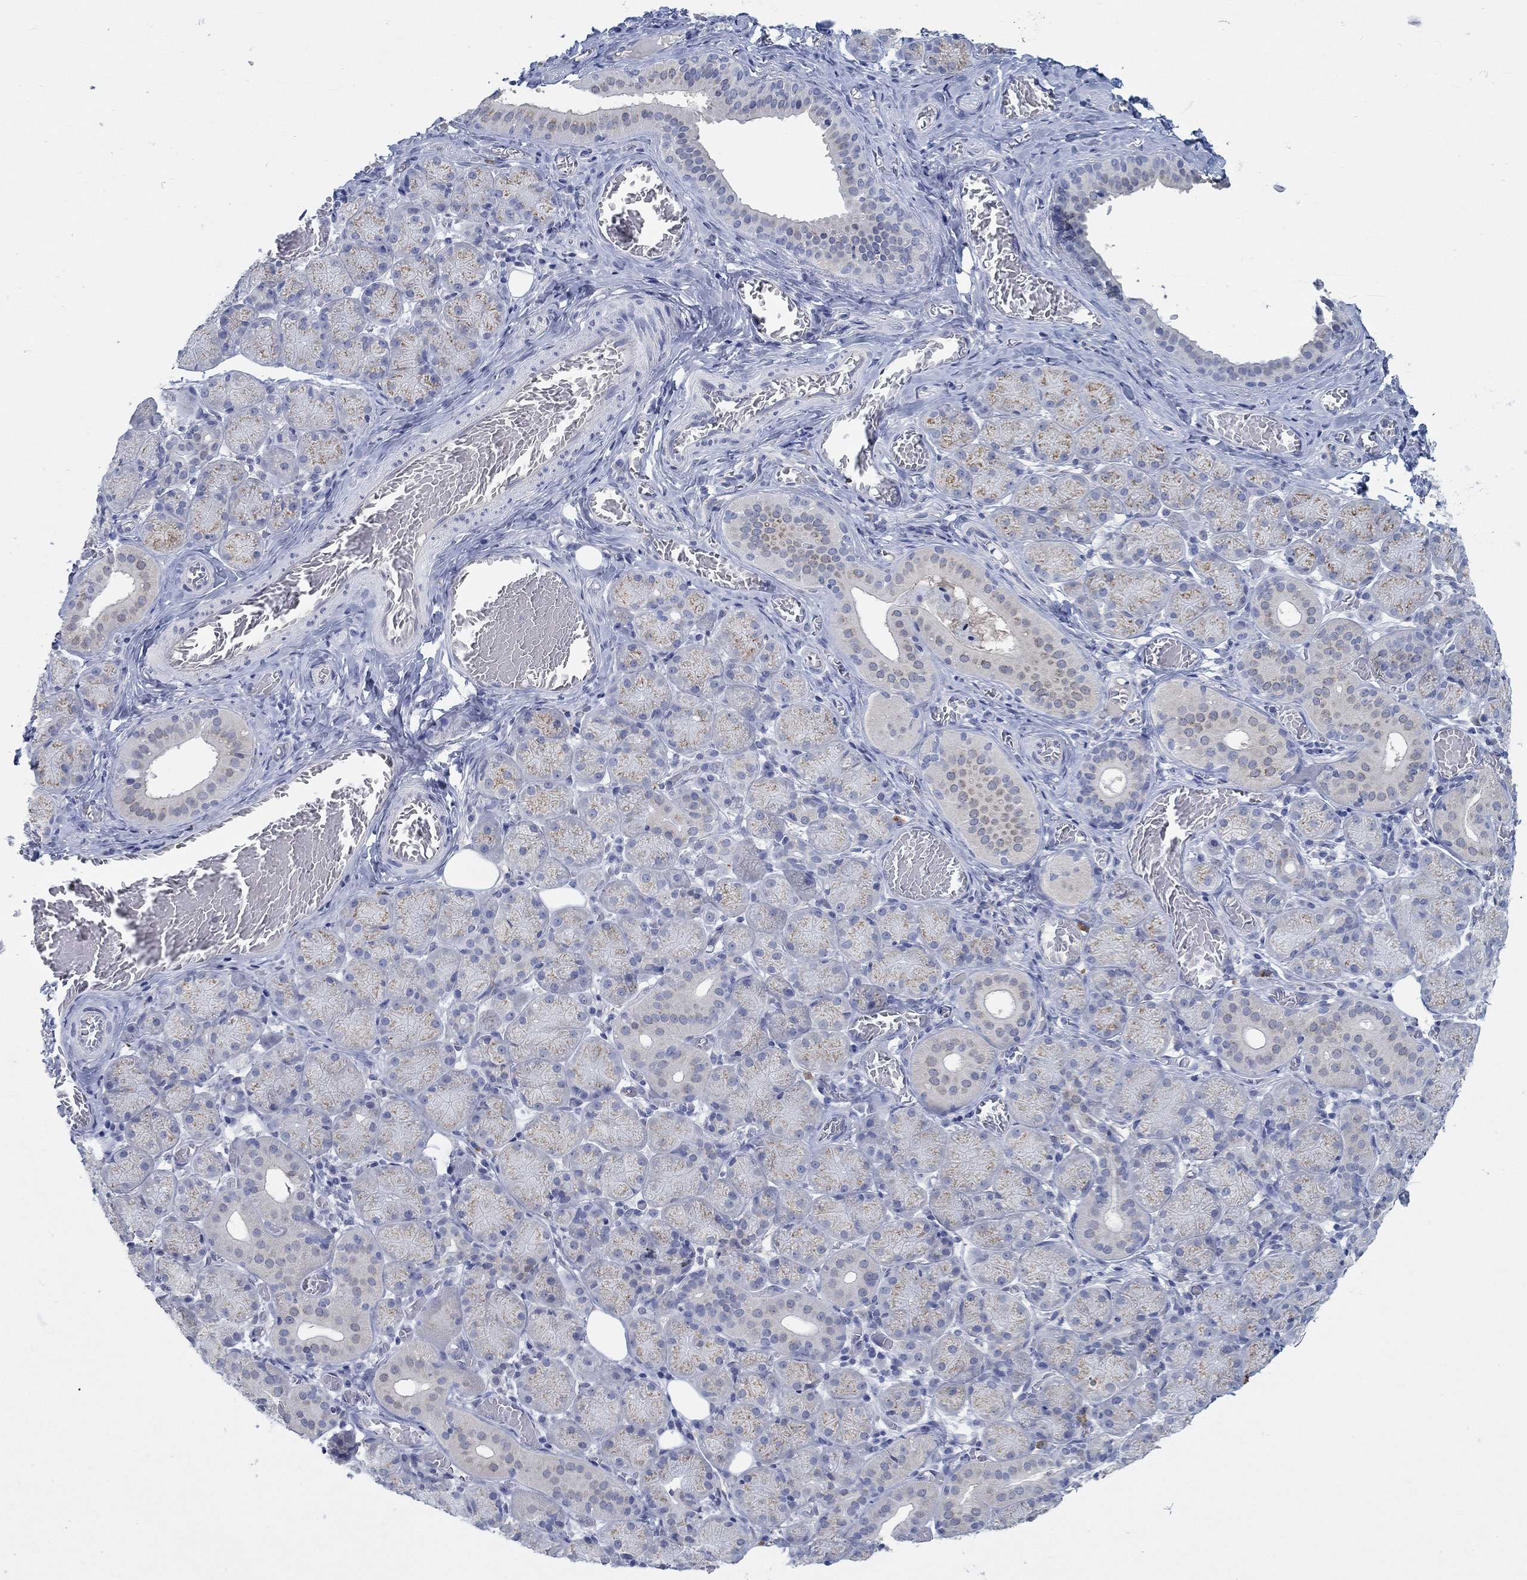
{"staining": {"intensity": "moderate", "quantity": "25%-75%", "location": "cytoplasmic/membranous"}, "tissue": "salivary gland", "cell_type": "Glandular cells", "image_type": "normal", "snomed": [{"axis": "morphology", "description": "Normal tissue, NOS"}, {"axis": "topography", "description": "Salivary gland"}, {"axis": "topography", "description": "Peripheral nerve tissue"}], "caption": "Immunohistochemical staining of benign human salivary gland exhibits medium levels of moderate cytoplasmic/membranous expression in about 25%-75% of glandular cells.", "gene": "TEKT4", "patient": {"sex": "female", "age": 24}}